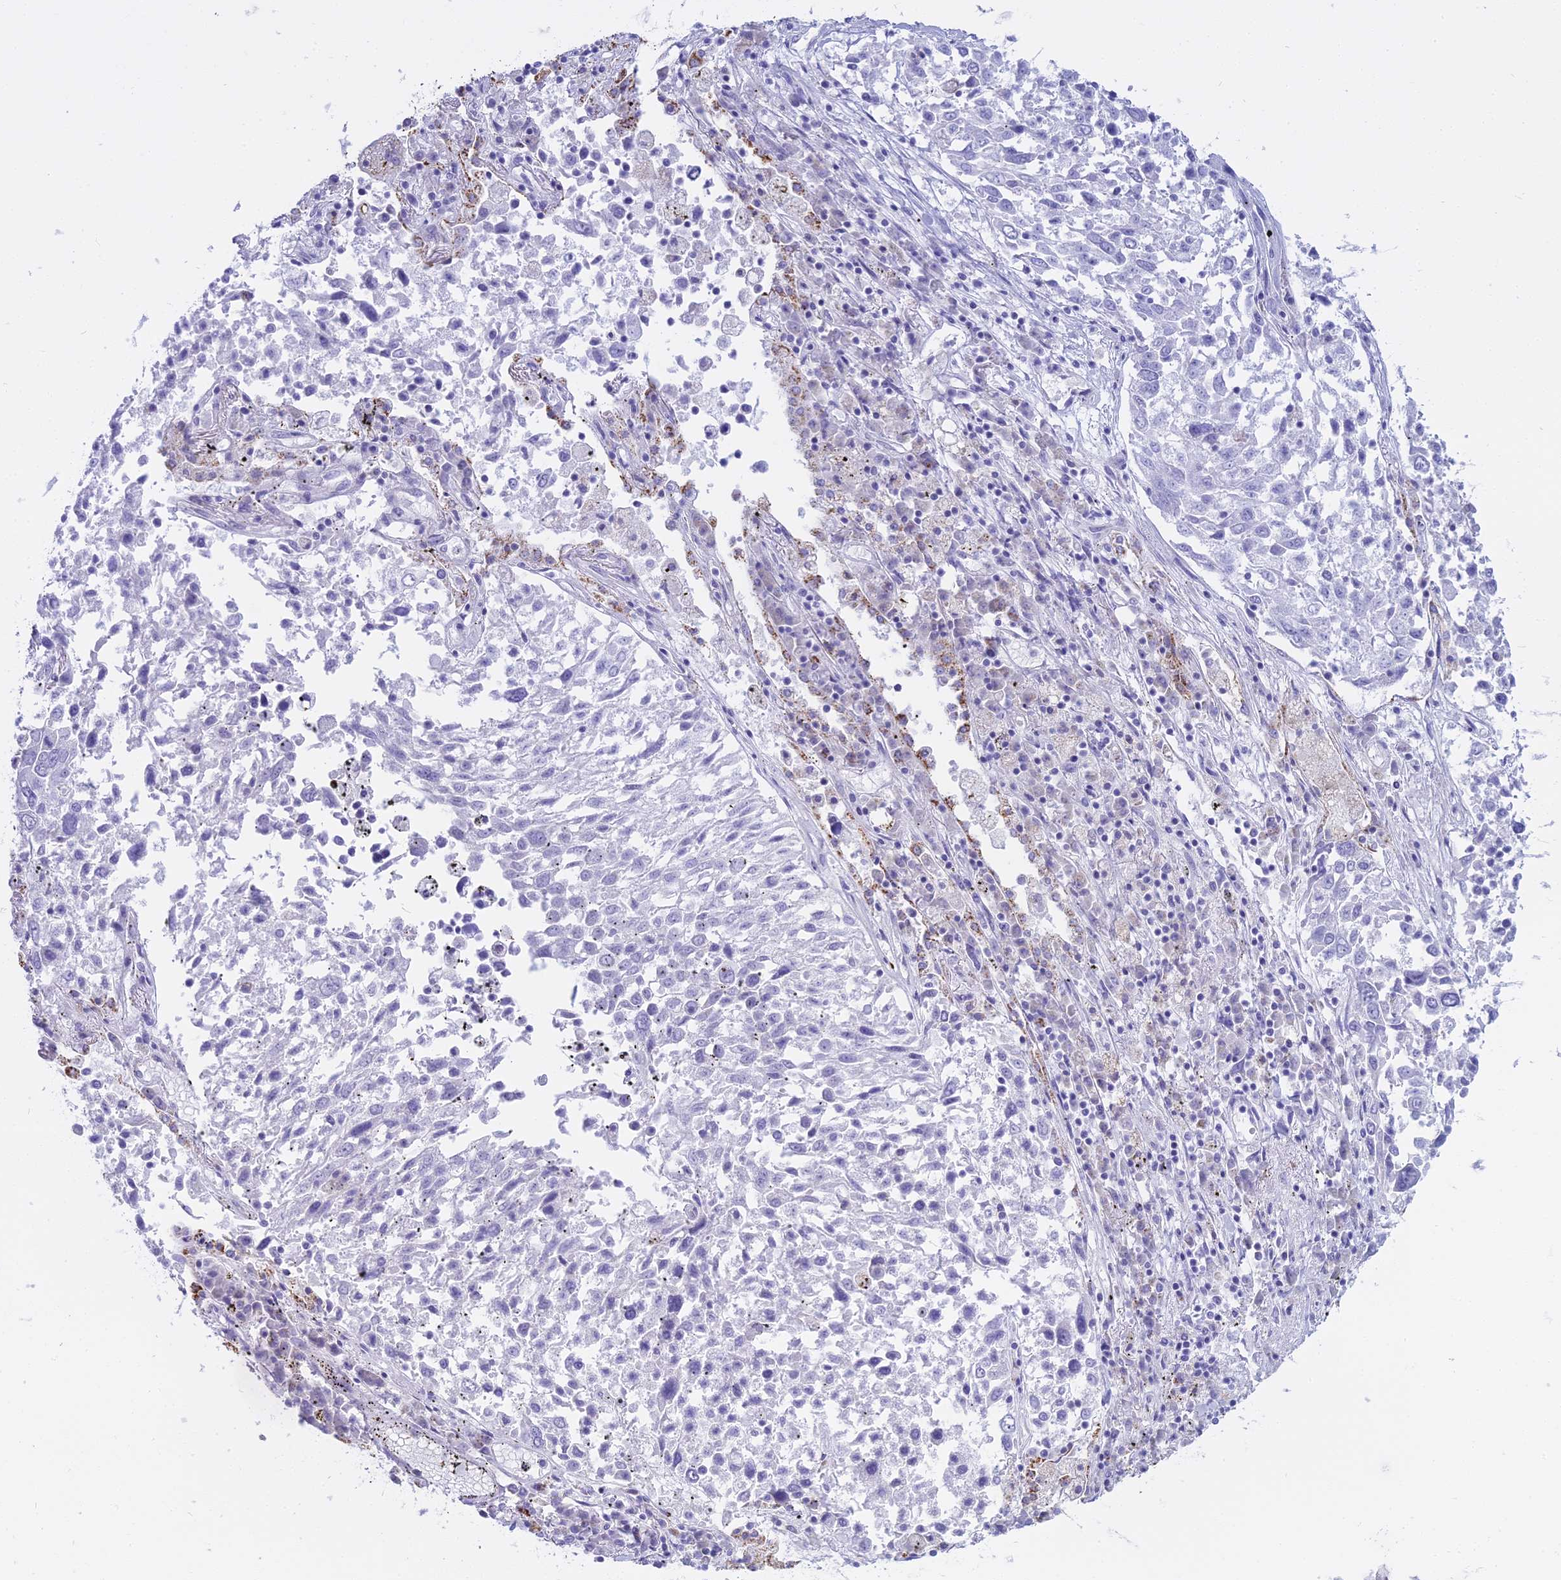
{"staining": {"intensity": "negative", "quantity": "none", "location": "none"}, "tissue": "lung cancer", "cell_type": "Tumor cells", "image_type": "cancer", "snomed": [{"axis": "morphology", "description": "Squamous cell carcinoma, NOS"}, {"axis": "topography", "description": "Lung"}], "caption": "Immunohistochemistry of human lung cancer reveals no positivity in tumor cells.", "gene": "CGB2", "patient": {"sex": "male", "age": 65}}